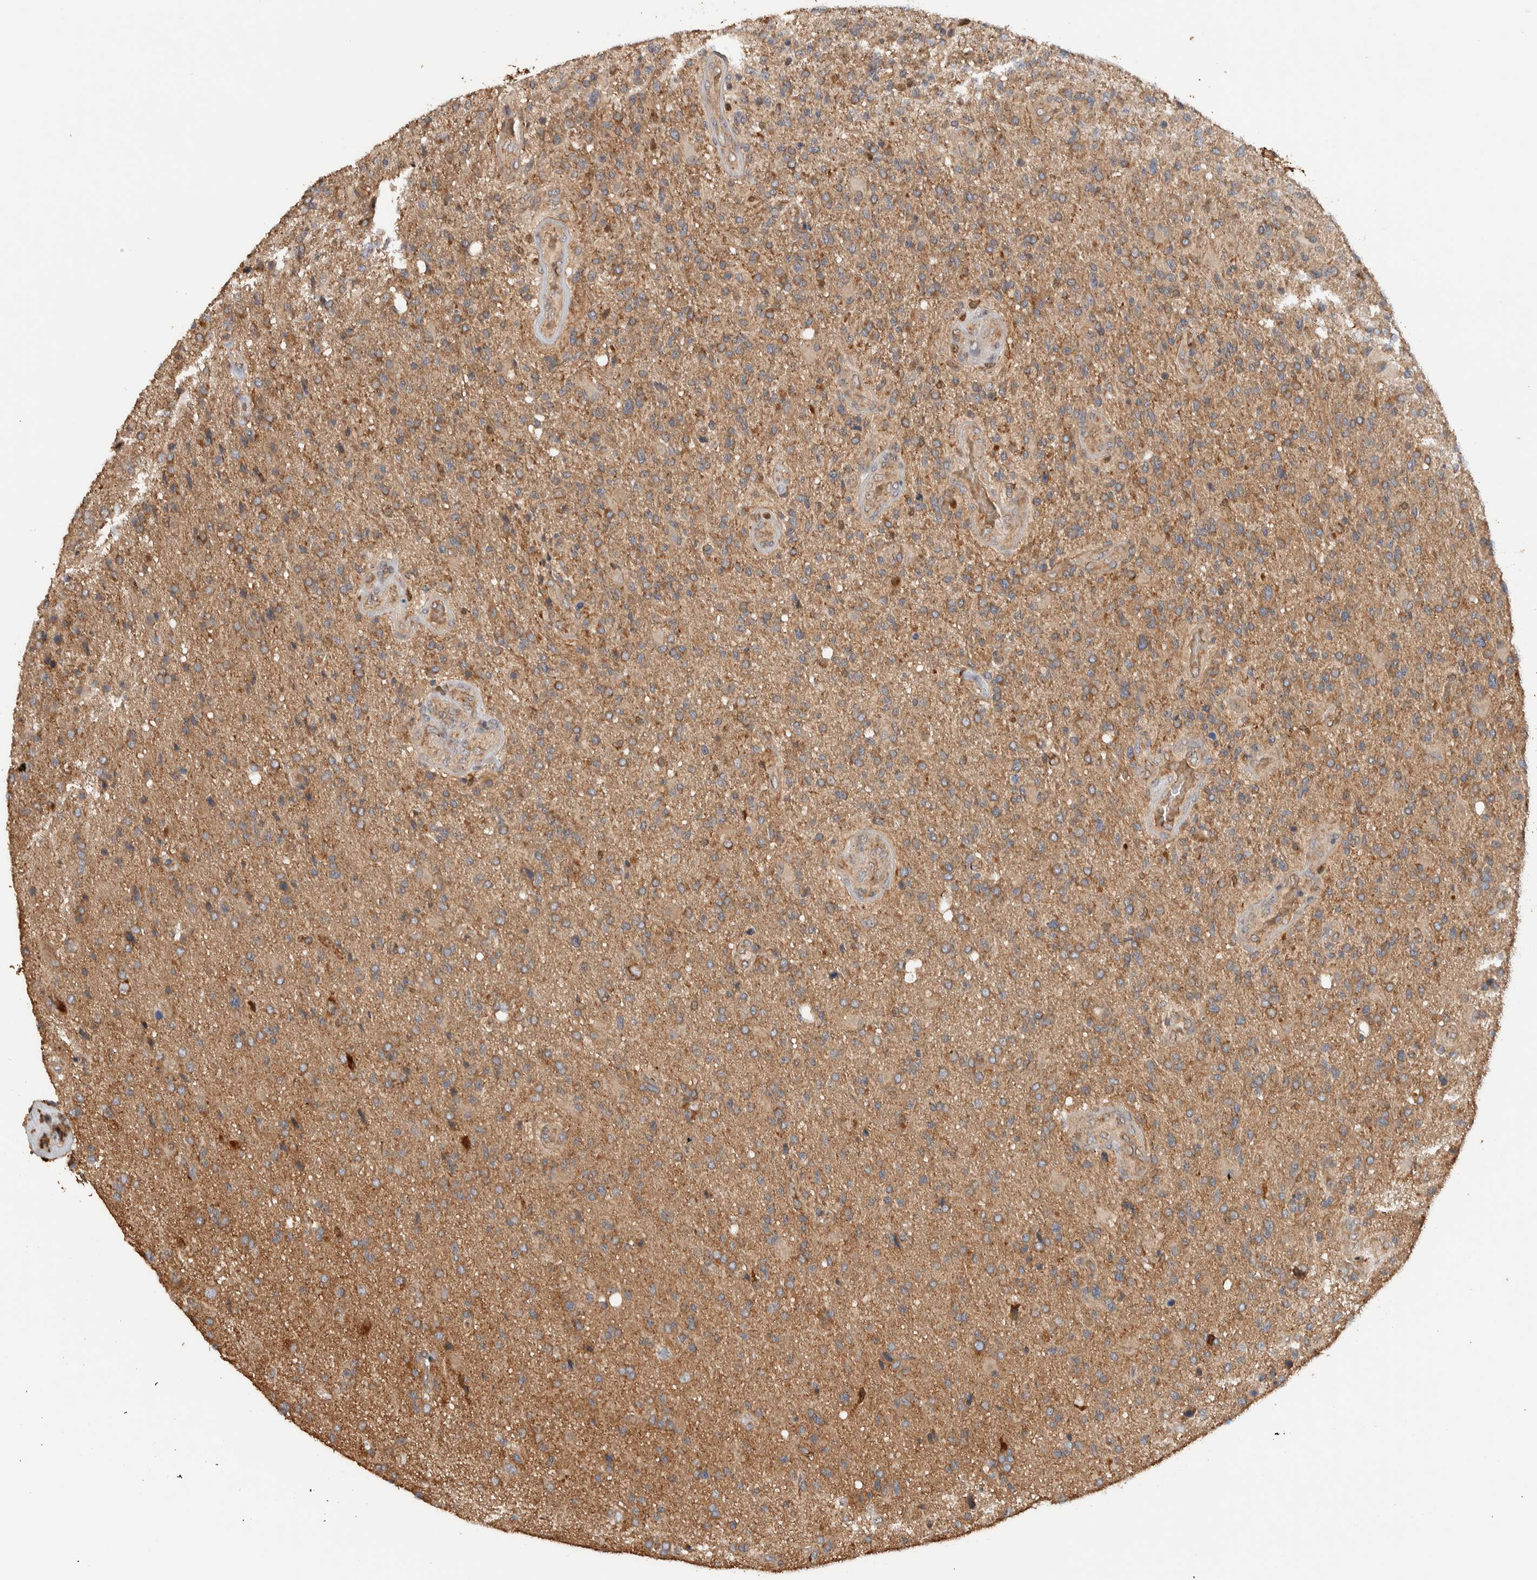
{"staining": {"intensity": "moderate", "quantity": ">75%", "location": "cytoplasmic/membranous"}, "tissue": "glioma", "cell_type": "Tumor cells", "image_type": "cancer", "snomed": [{"axis": "morphology", "description": "Glioma, malignant, High grade"}, {"axis": "topography", "description": "Brain"}], "caption": "Malignant glioma (high-grade) tissue demonstrates moderate cytoplasmic/membranous positivity in about >75% of tumor cells, visualized by immunohistochemistry.", "gene": "VPS53", "patient": {"sex": "male", "age": 72}}